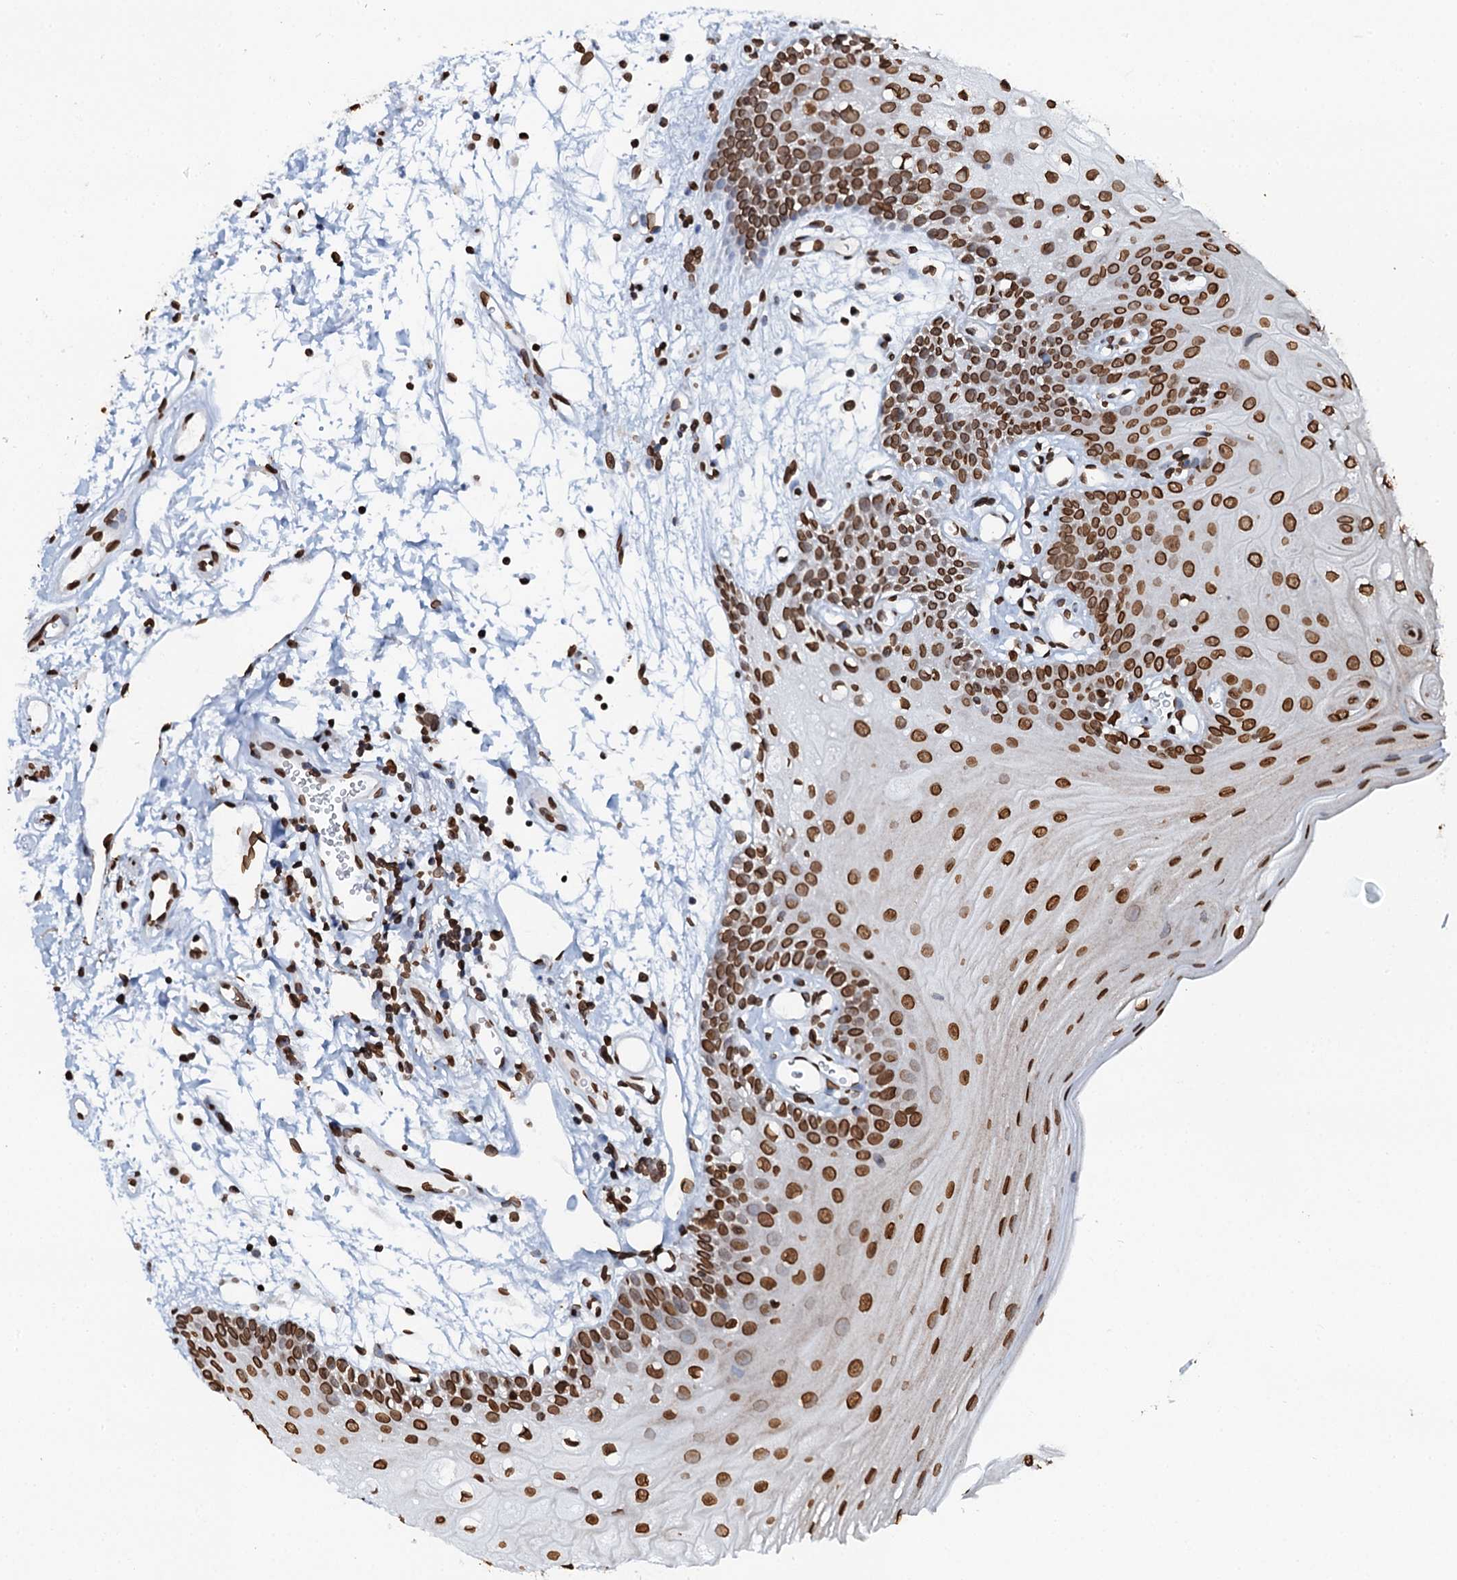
{"staining": {"intensity": "strong", "quantity": ">75%", "location": "nuclear"}, "tissue": "oral mucosa", "cell_type": "Squamous epithelial cells", "image_type": "normal", "snomed": [{"axis": "morphology", "description": "Normal tissue, NOS"}, {"axis": "topography", "description": "Oral tissue"}, {"axis": "topography", "description": "Tounge, NOS"}], "caption": "IHC staining of unremarkable oral mucosa, which demonstrates high levels of strong nuclear expression in about >75% of squamous epithelial cells indicating strong nuclear protein staining. The staining was performed using DAB (3,3'-diaminobenzidine) (brown) for protein detection and nuclei were counterstained in hematoxylin (blue).", "gene": "KATNAL2", "patient": {"sex": "female", "age": 73}}